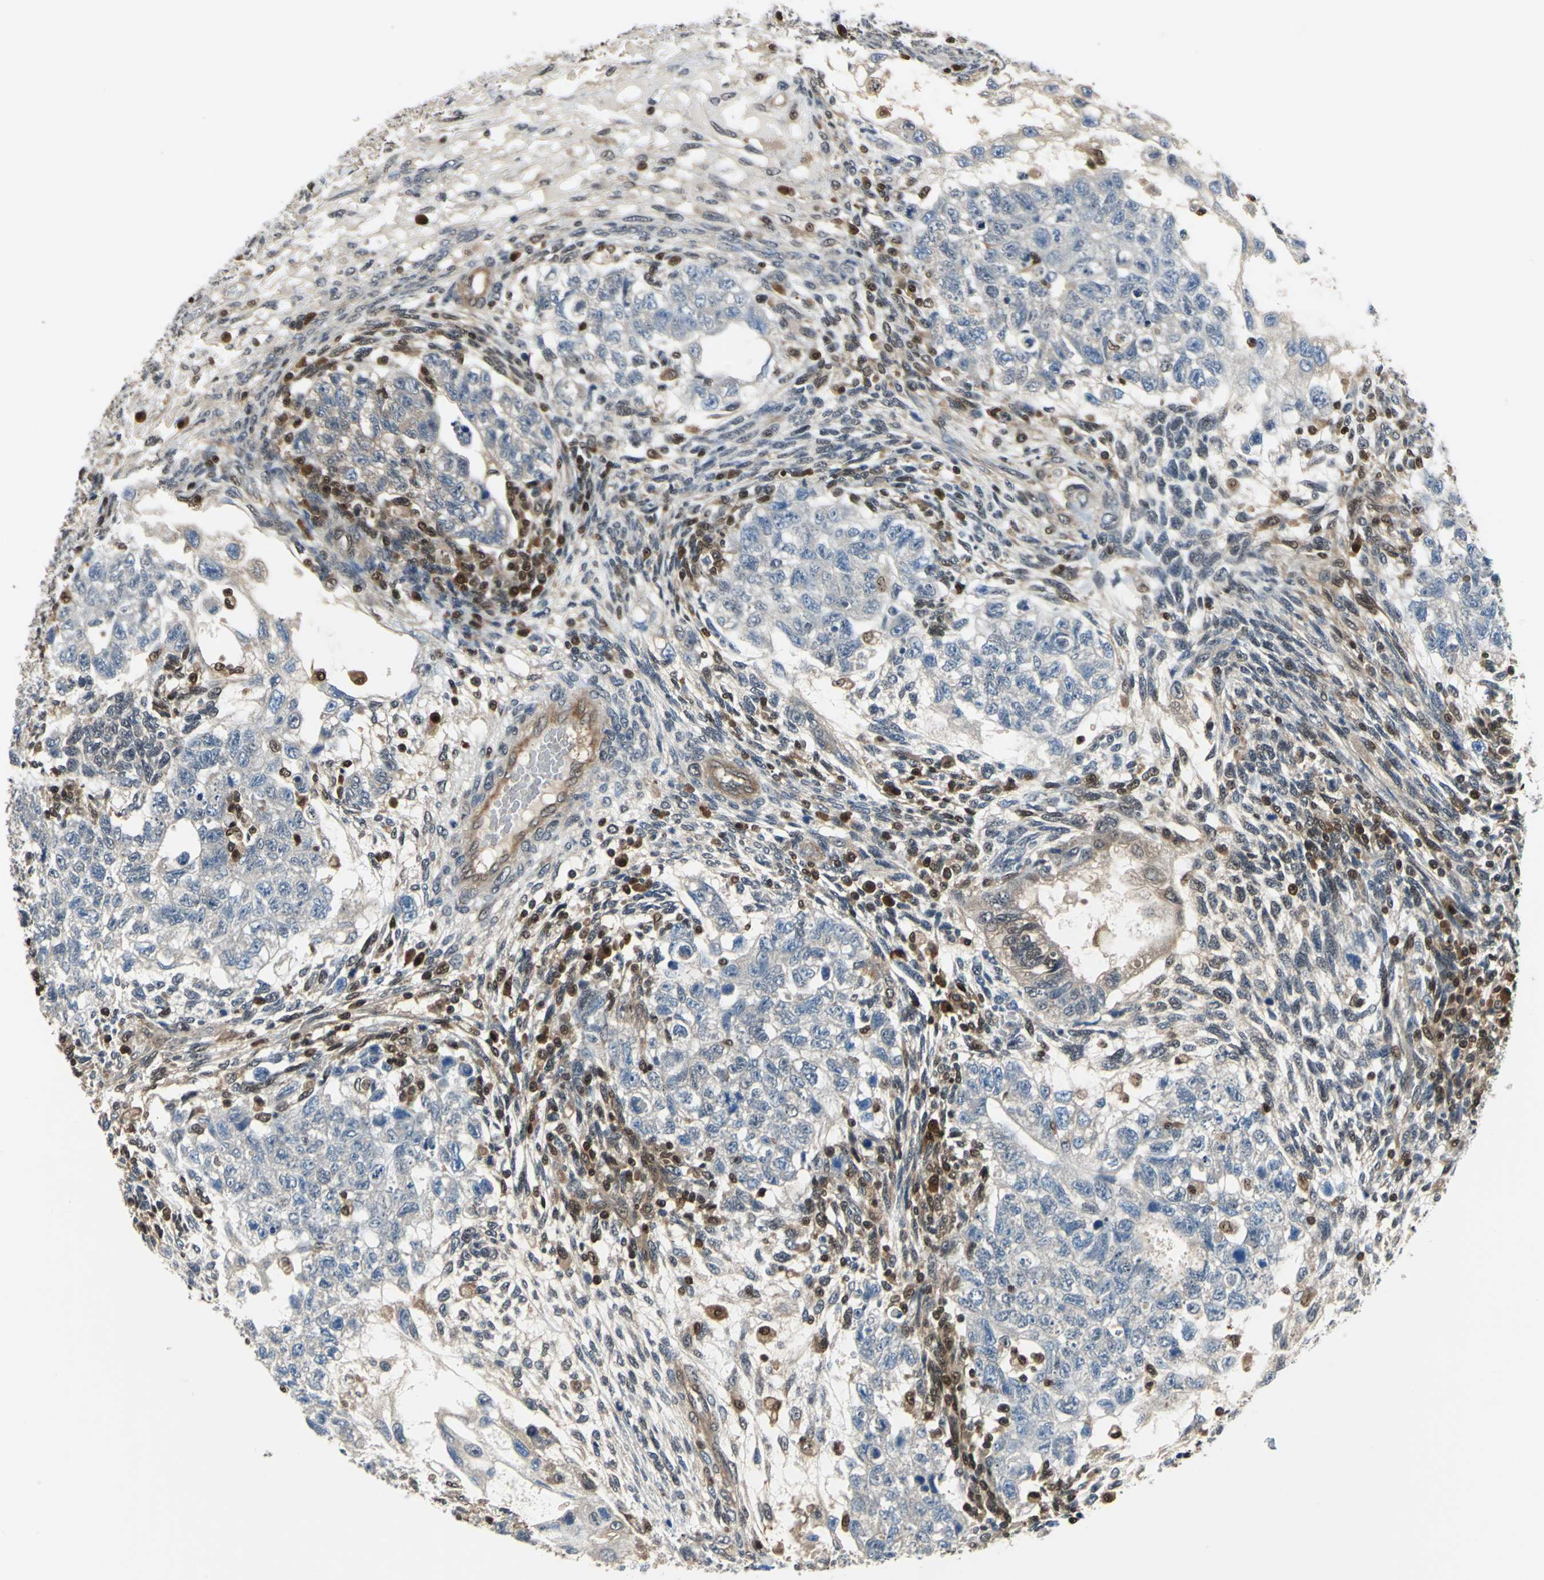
{"staining": {"intensity": "weak", "quantity": "<25%", "location": "cytoplasmic/membranous,nuclear"}, "tissue": "testis cancer", "cell_type": "Tumor cells", "image_type": "cancer", "snomed": [{"axis": "morphology", "description": "Normal tissue, NOS"}, {"axis": "morphology", "description": "Carcinoma, Embryonal, NOS"}, {"axis": "topography", "description": "Testis"}], "caption": "A high-resolution photomicrograph shows IHC staining of testis embryonal carcinoma, which shows no significant positivity in tumor cells. (Brightfield microscopy of DAB (3,3'-diaminobenzidine) IHC at high magnification).", "gene": "PSME1", "patient": {"sex": "male", "age": 36}}